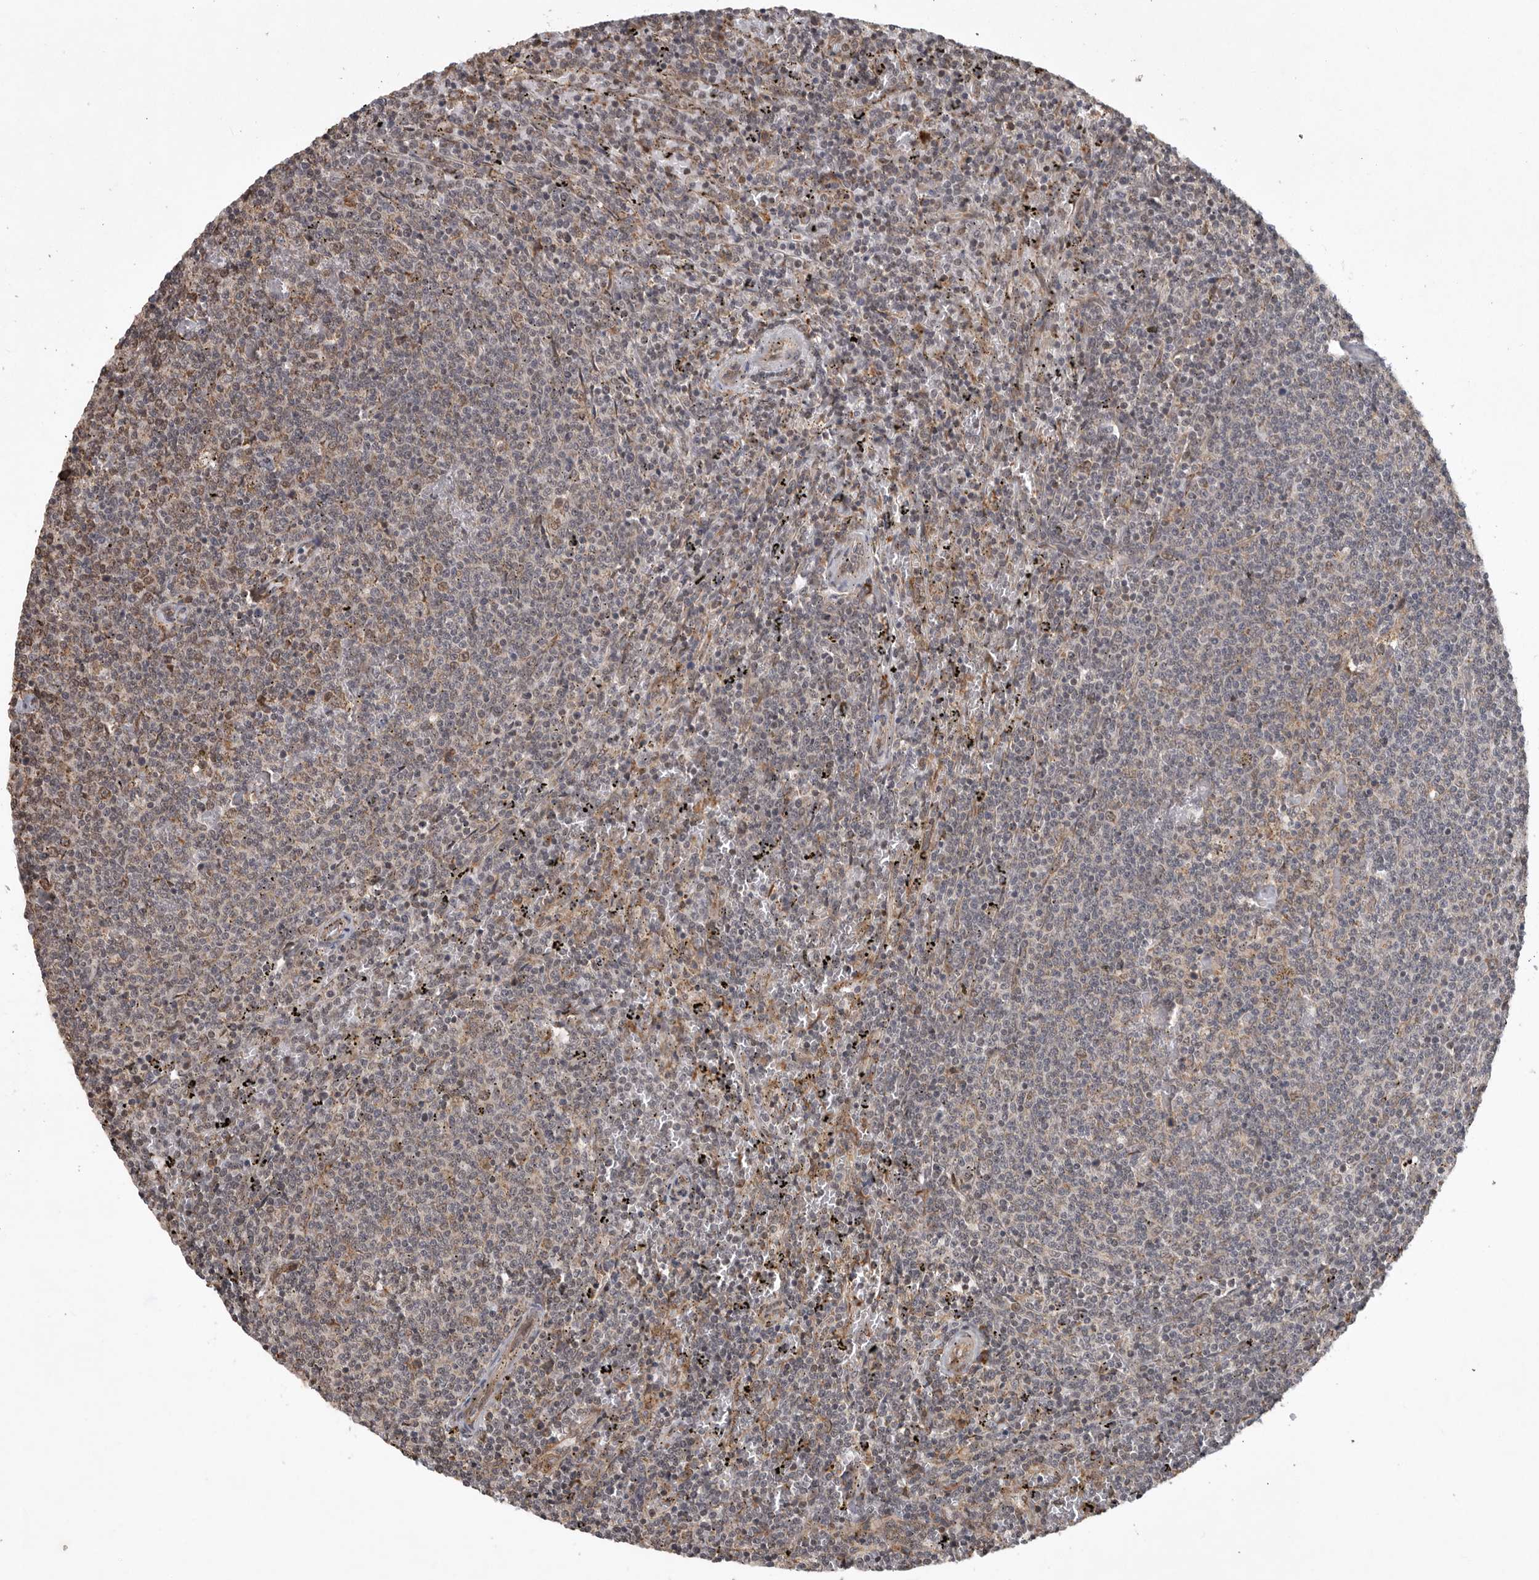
{"staining": {"intensity": "weak", "quantity": "<25%", "location": "cytoplasmic/membranous,nuclear"}, "tissue": "lymphoma", "cell_type": "Tumor cells", "image_type": "cancer", "snomed": [{"axis": "morphology", "description": "Malignant lymphoma, non-Hodgkin's type, Low grade"}, {"axis": "topography", "description": "Spleen"}], "caption": "High power microscopy histopathology image of an immunohistochemistry image of low-grade malignant lymphoma, non-Hodgkin's type, revealing no significant expression in tumor cells.", "gene": "ZNF83", "patient": {"sex": "female", "age": 50}}